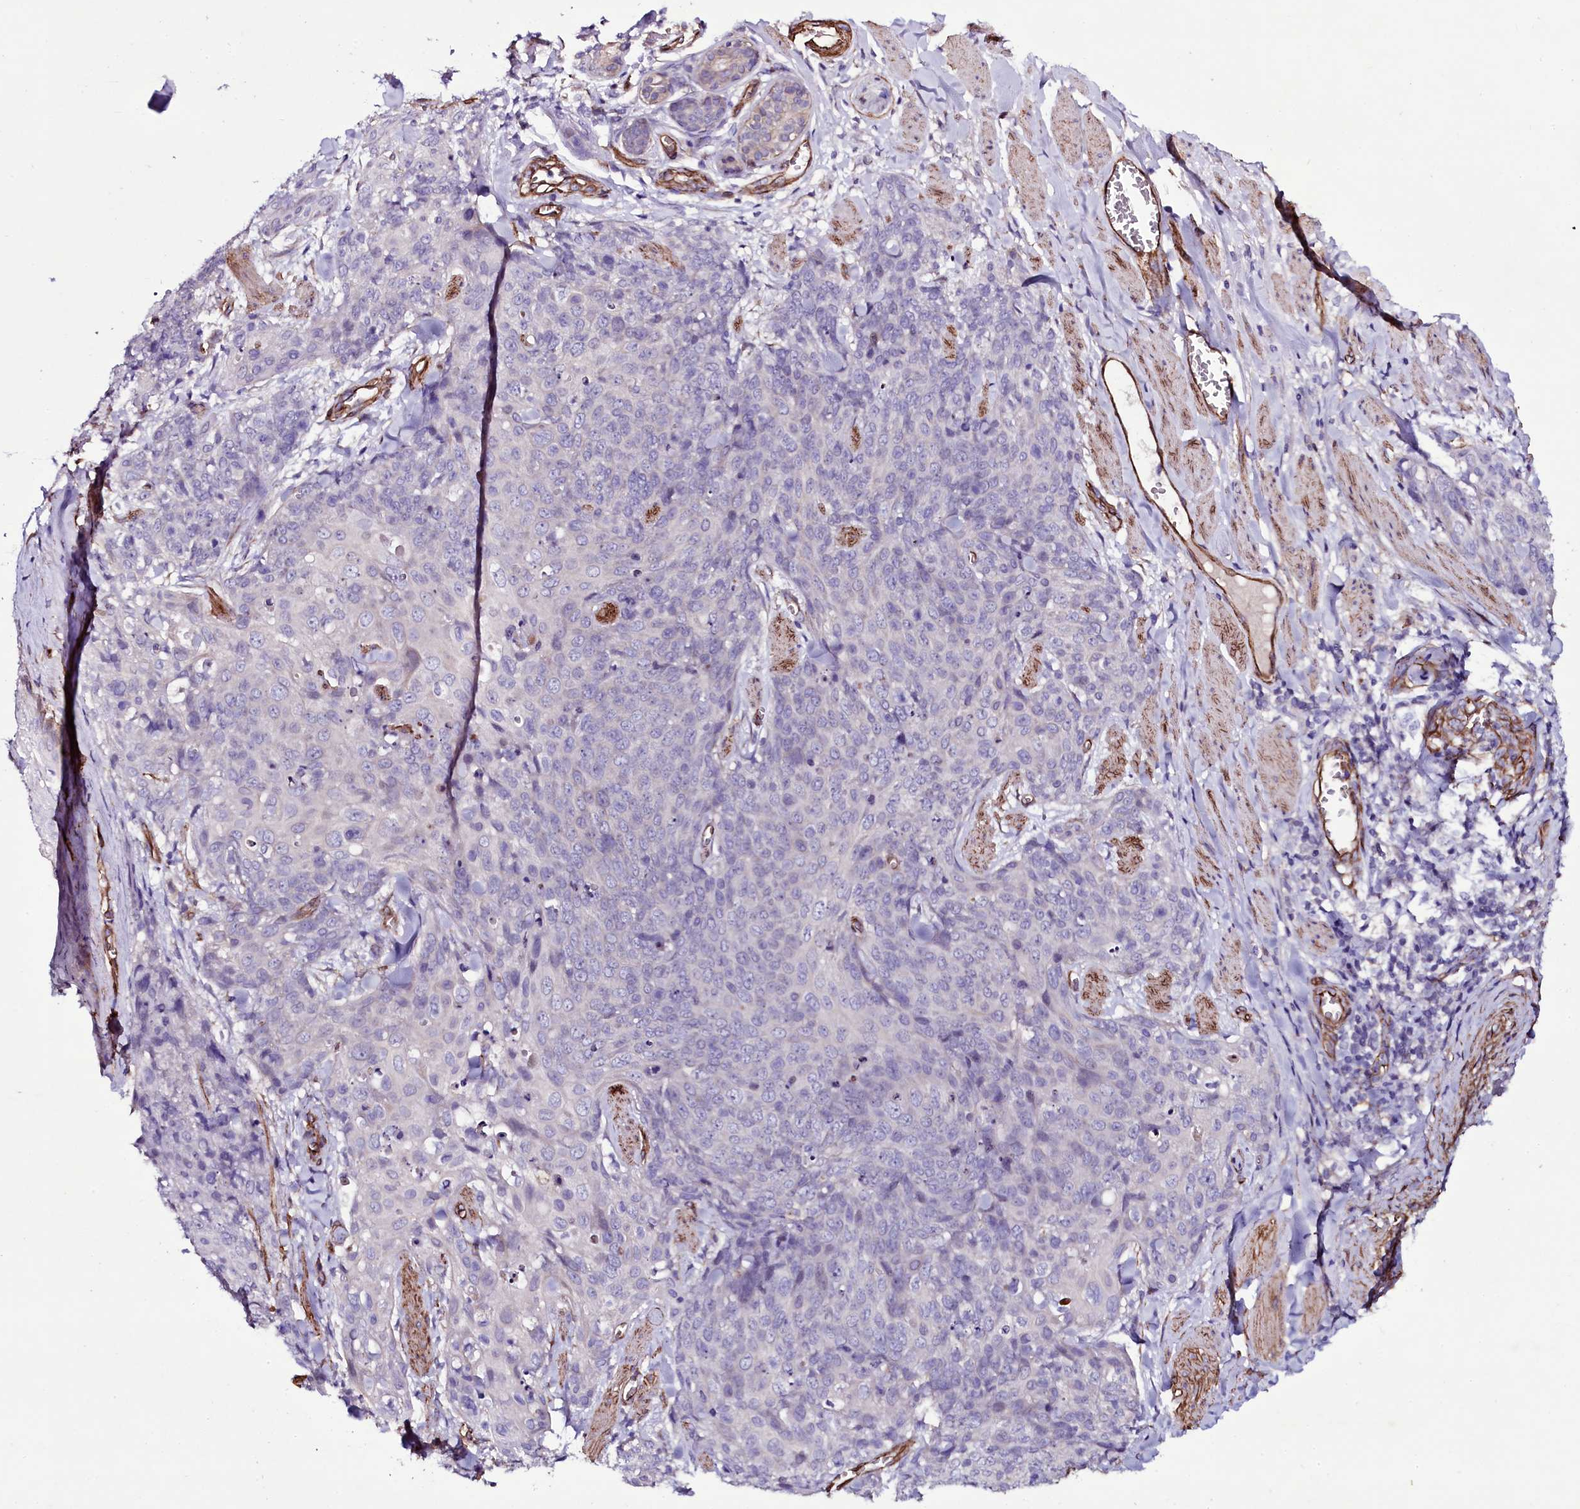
{"staining": {"intensity": "negative", "quantity": "none", "location": "none"}, "tissue": "skin cancer", "cell_type": "Tumor cells", "image_type": "cancer", "snomed": [{"axis": "morphology", "description": "Squamous cell carcinoma, NOS"}, {"axis": "topography", "description": "Skin"}, {"axis": "topography", "description": "Vulva"}], "caption": "Tumor cells show no significant positivity in squamous cell carcinoma (skin). (Stains: DAB immunohistochemistry with hematoxylin counter stain, Microscopy: brightfield microscopy at high magnification).", "gene": "MEX3C", "patient": {"sex": "female", "age": 85}}